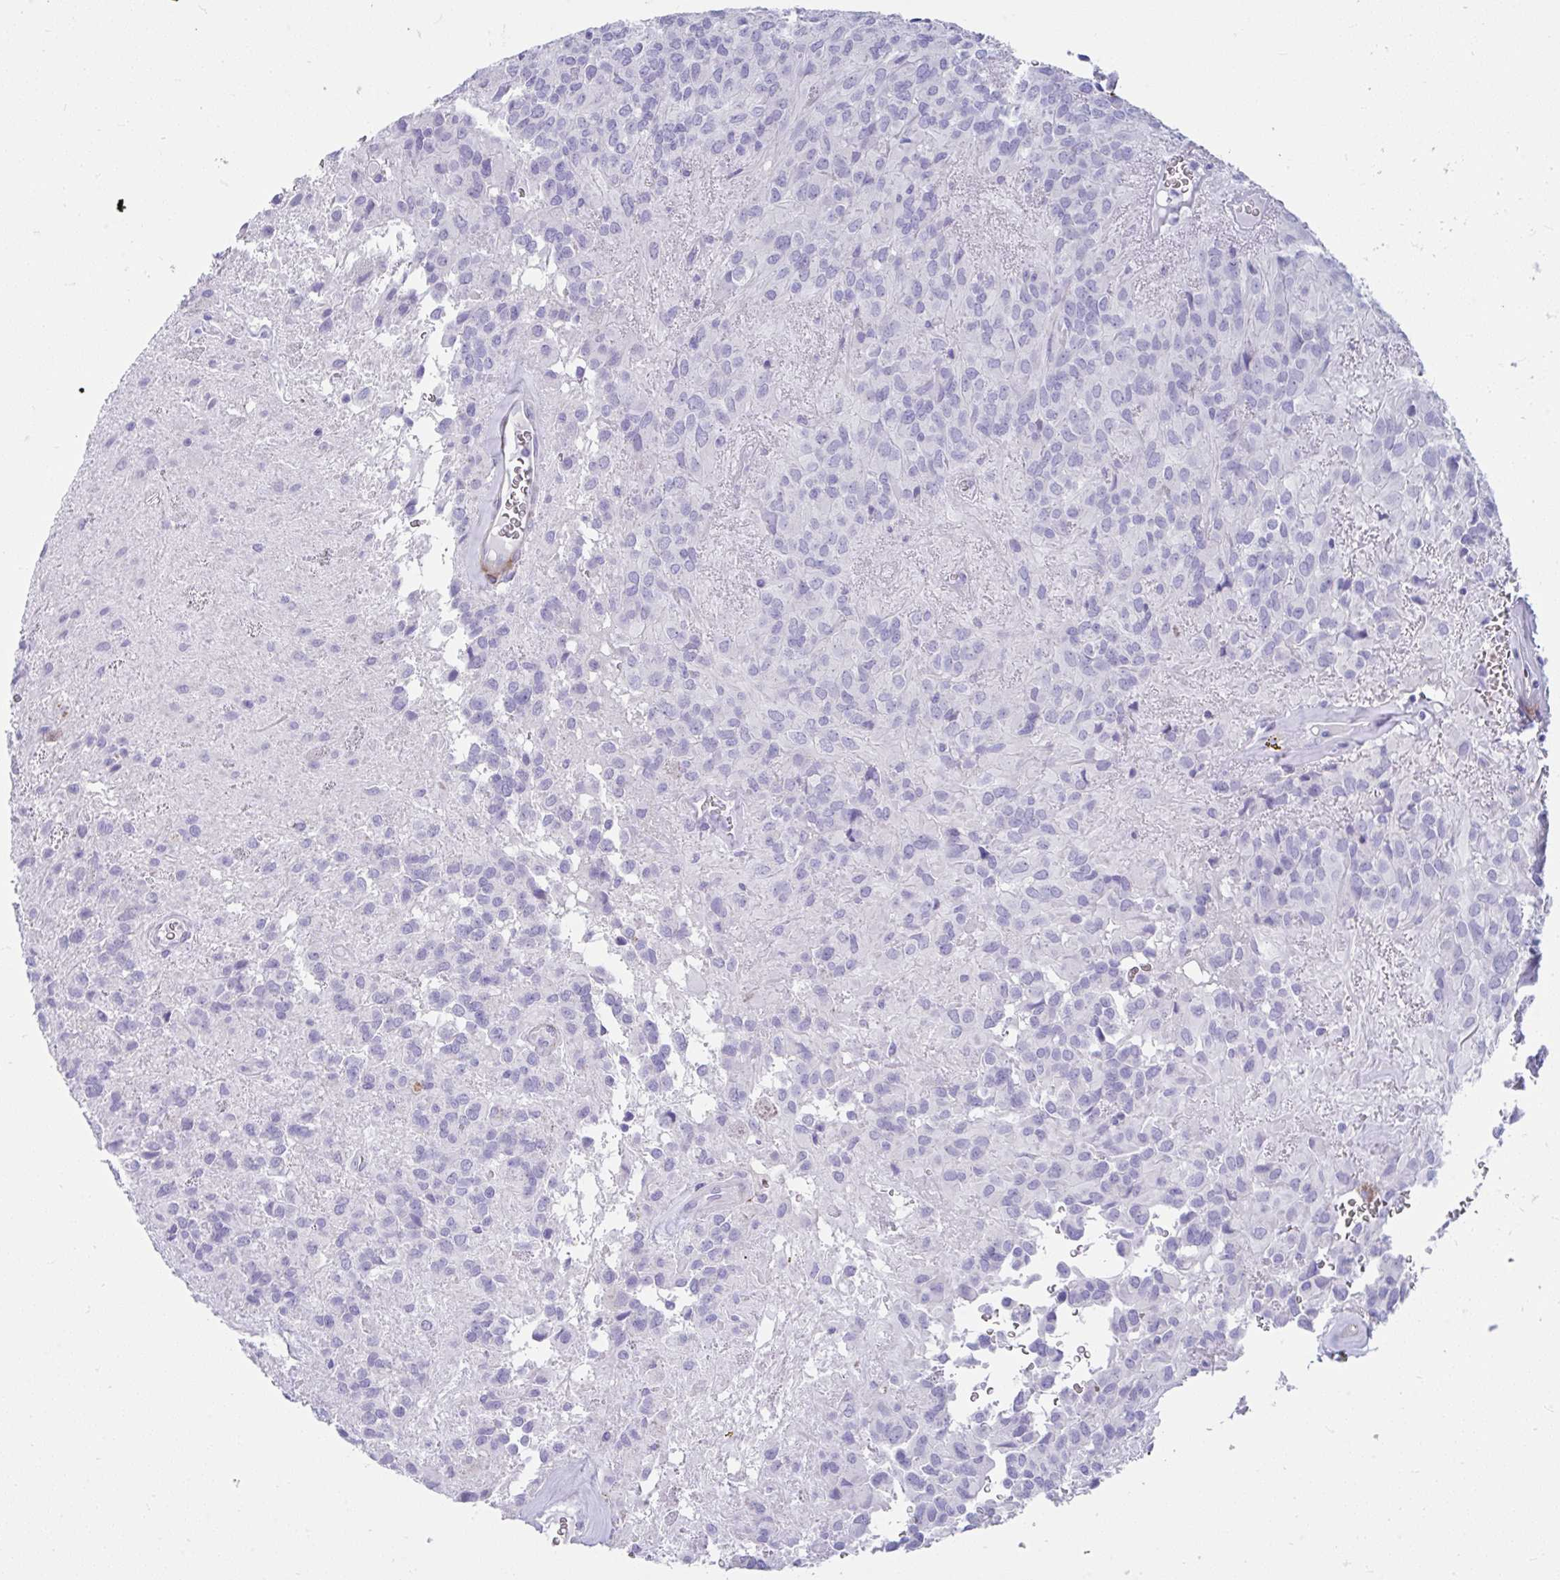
{"staining": {"intensity": "negative", "quantity": "none", "location": "none"}, "tissue": "glioma", "cell_type": "Tumor cells", "image_type": "cancer", "snomed": [{"axis": "morphology", "description": "Glioma, malignant, Low grade"}, {"axis": "topography", "description": "Brain"}], "caption": "Immunohistochemistry (IHC) image of neoplastic tissue: malignant glioma (low-grade) stained with DAB (3,3'-diaminobenzidine) displays no significant protein expression in tumor cells. The staining was performed using DAB (3,3'-diaminobenzidine) to visualize the protein expression in brown, while the nuclei were stained in blue with hematoxylin (Magnification: 20x).", "gene": "GRXCR2", "patient": {"sex": "male", "age": 56}}